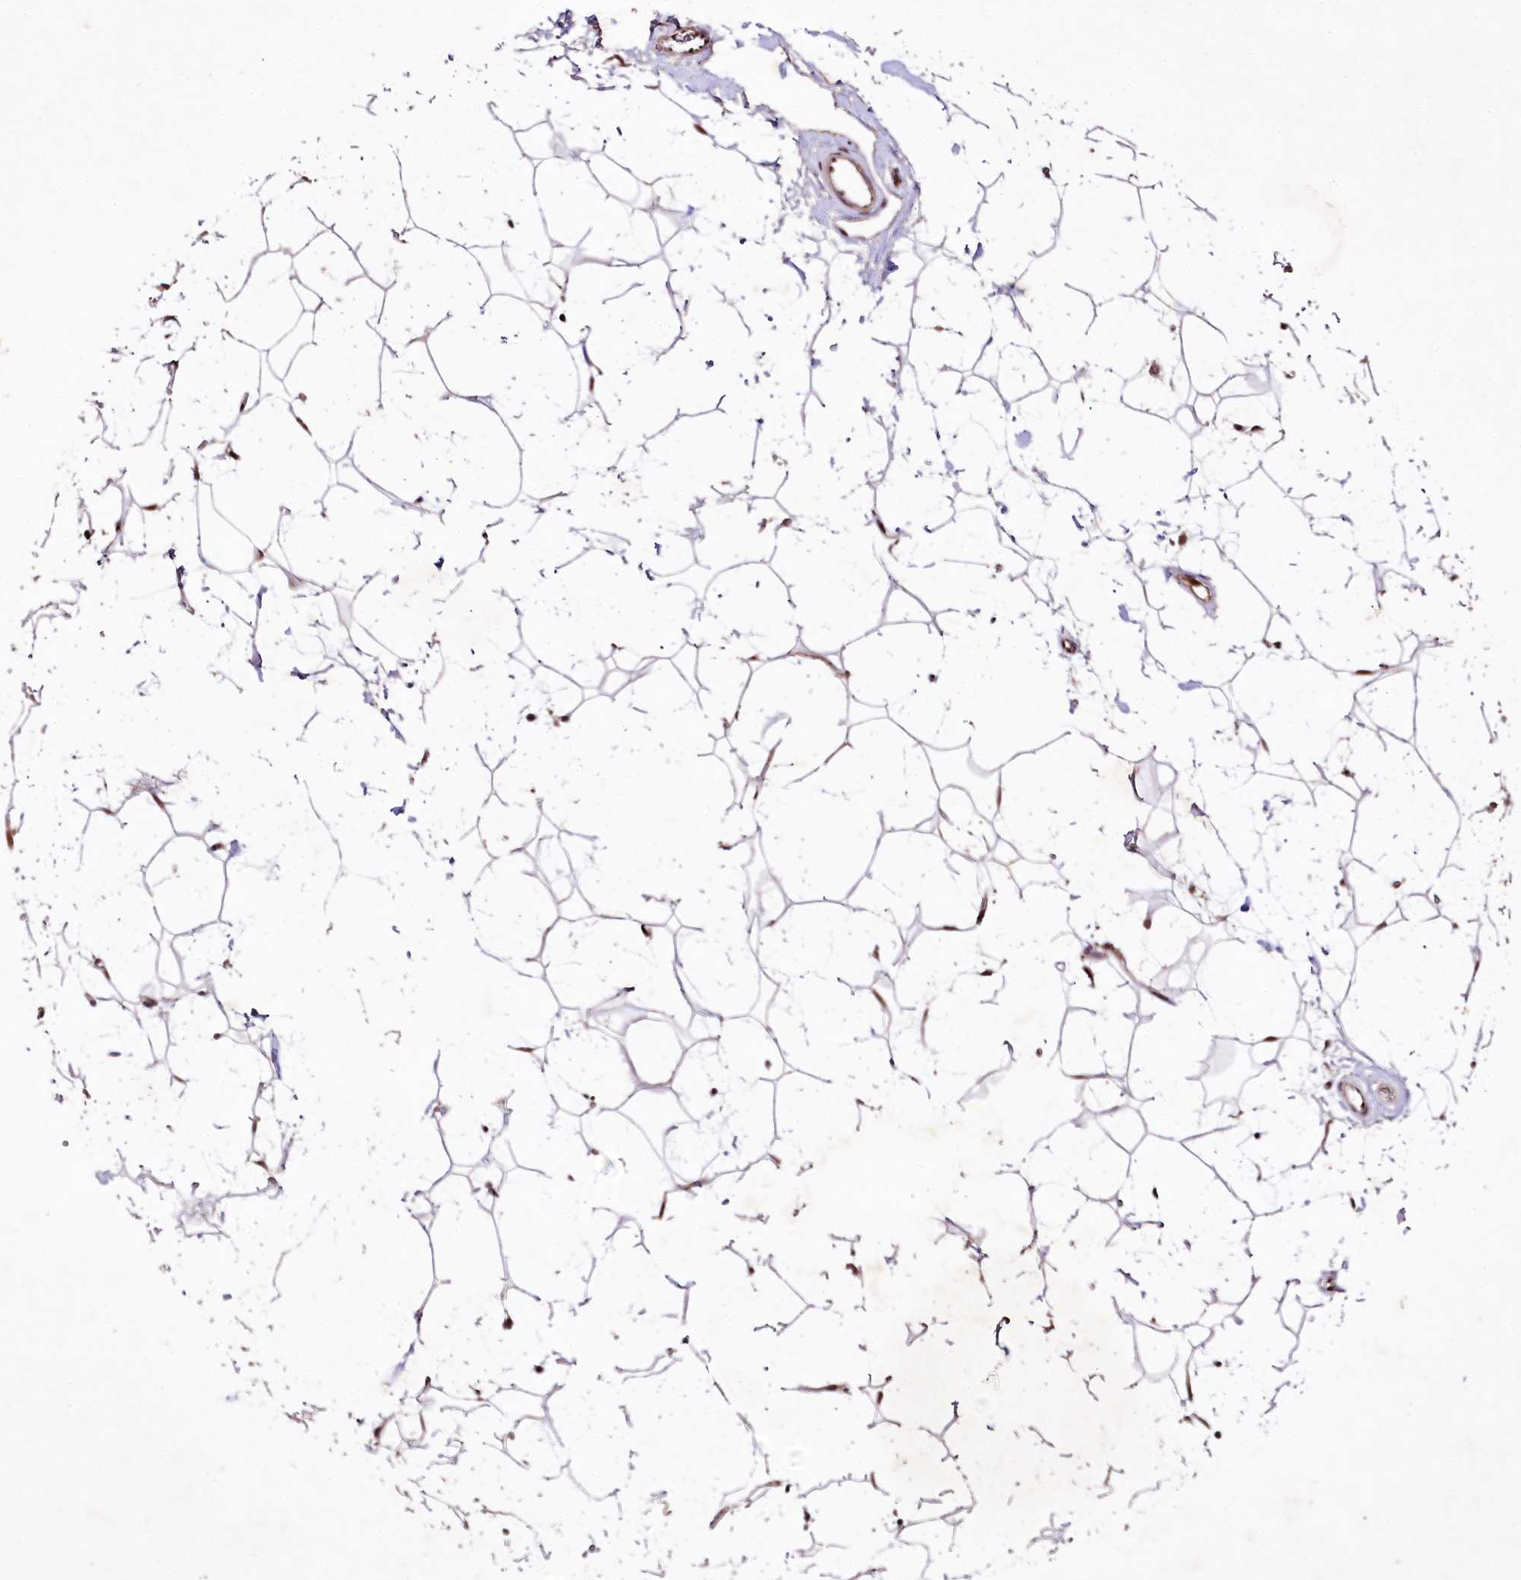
{"staining": {"intensity": "strong", "quantity": ">75%", "location": "nuclear"}, "tissue": "adipose tissue", "cell_type": "Adipocytes", "image_type": "normal", "snomed": [{"axis": "morphology", "description": "Normal tissue, NOS"}, {"axis": "topography", "description": "Breast"}], "caption": "Immunohistochemistry (DAB (3,3'-diaminobenzidine)) staining of unremarkable adipose tissue shows strong nuclear protein expression in approximately >75% of adipocytes. (Brightfield microscopy of DAB IHC at high magnification).", "gene": "DMP1", "patient": {"sex": "female", "age": 26}}